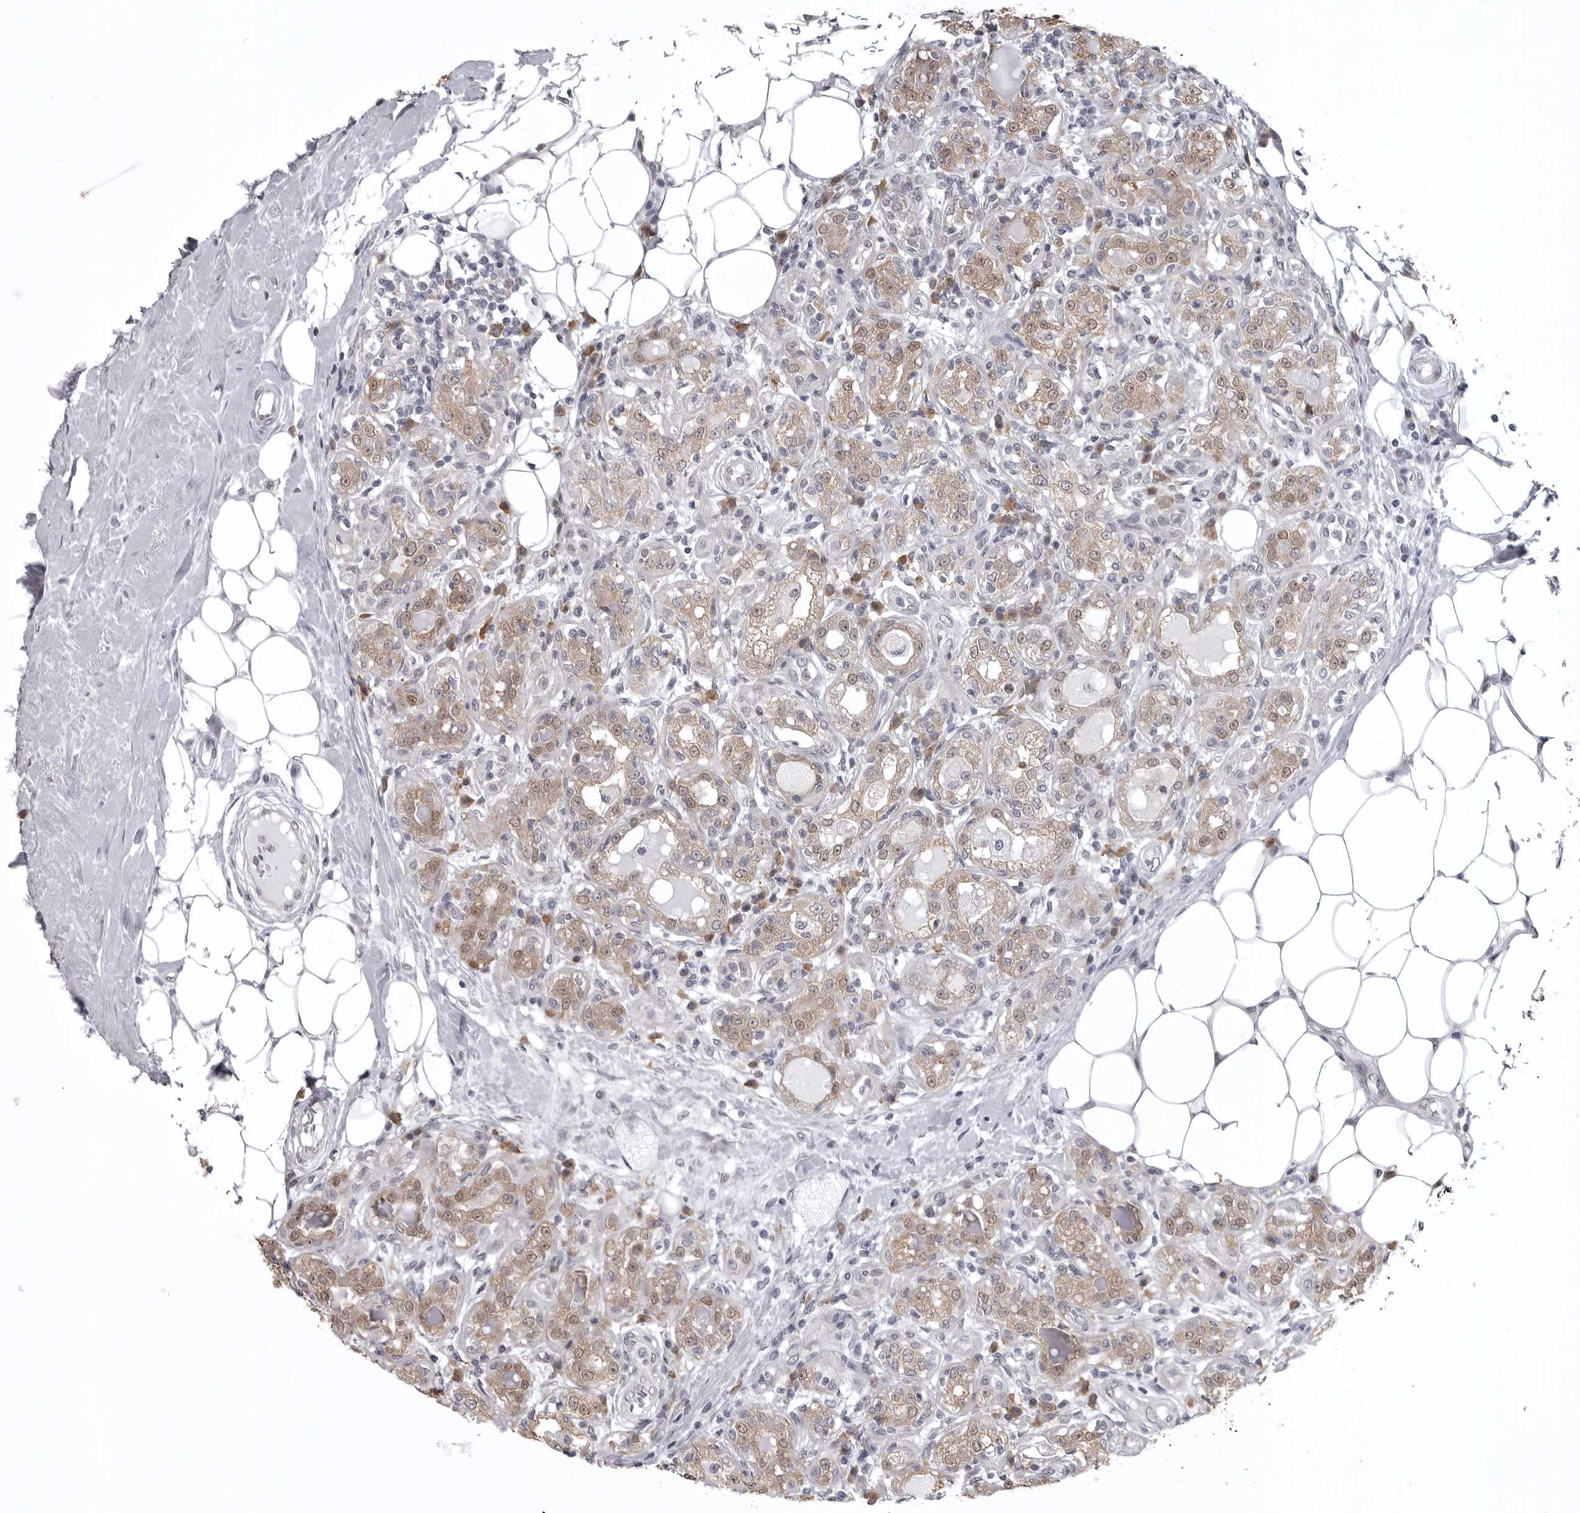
{"staining": {"intensity": "weak", "quantity": ">75%", "location": "cytoplasmic/membranous,nuclear"}, "tissue": "breast cancer", "cell_type": "Tumor cells", "image_type": "cancer", "snomed": [{"axis": "morphology", "description": "Duct carcinoma"}, {"axis": "topography", "description": "Breast"}], "caption": "Immunohistochemical staining of invasive ductal carcinoma (breast) demonstrates weak cytoplasmic/membranous and nuclear protein expression in approximately >75% of tumor cells.", "gene": "SNX16", "patient": {"sex": "female", "age": 27}}